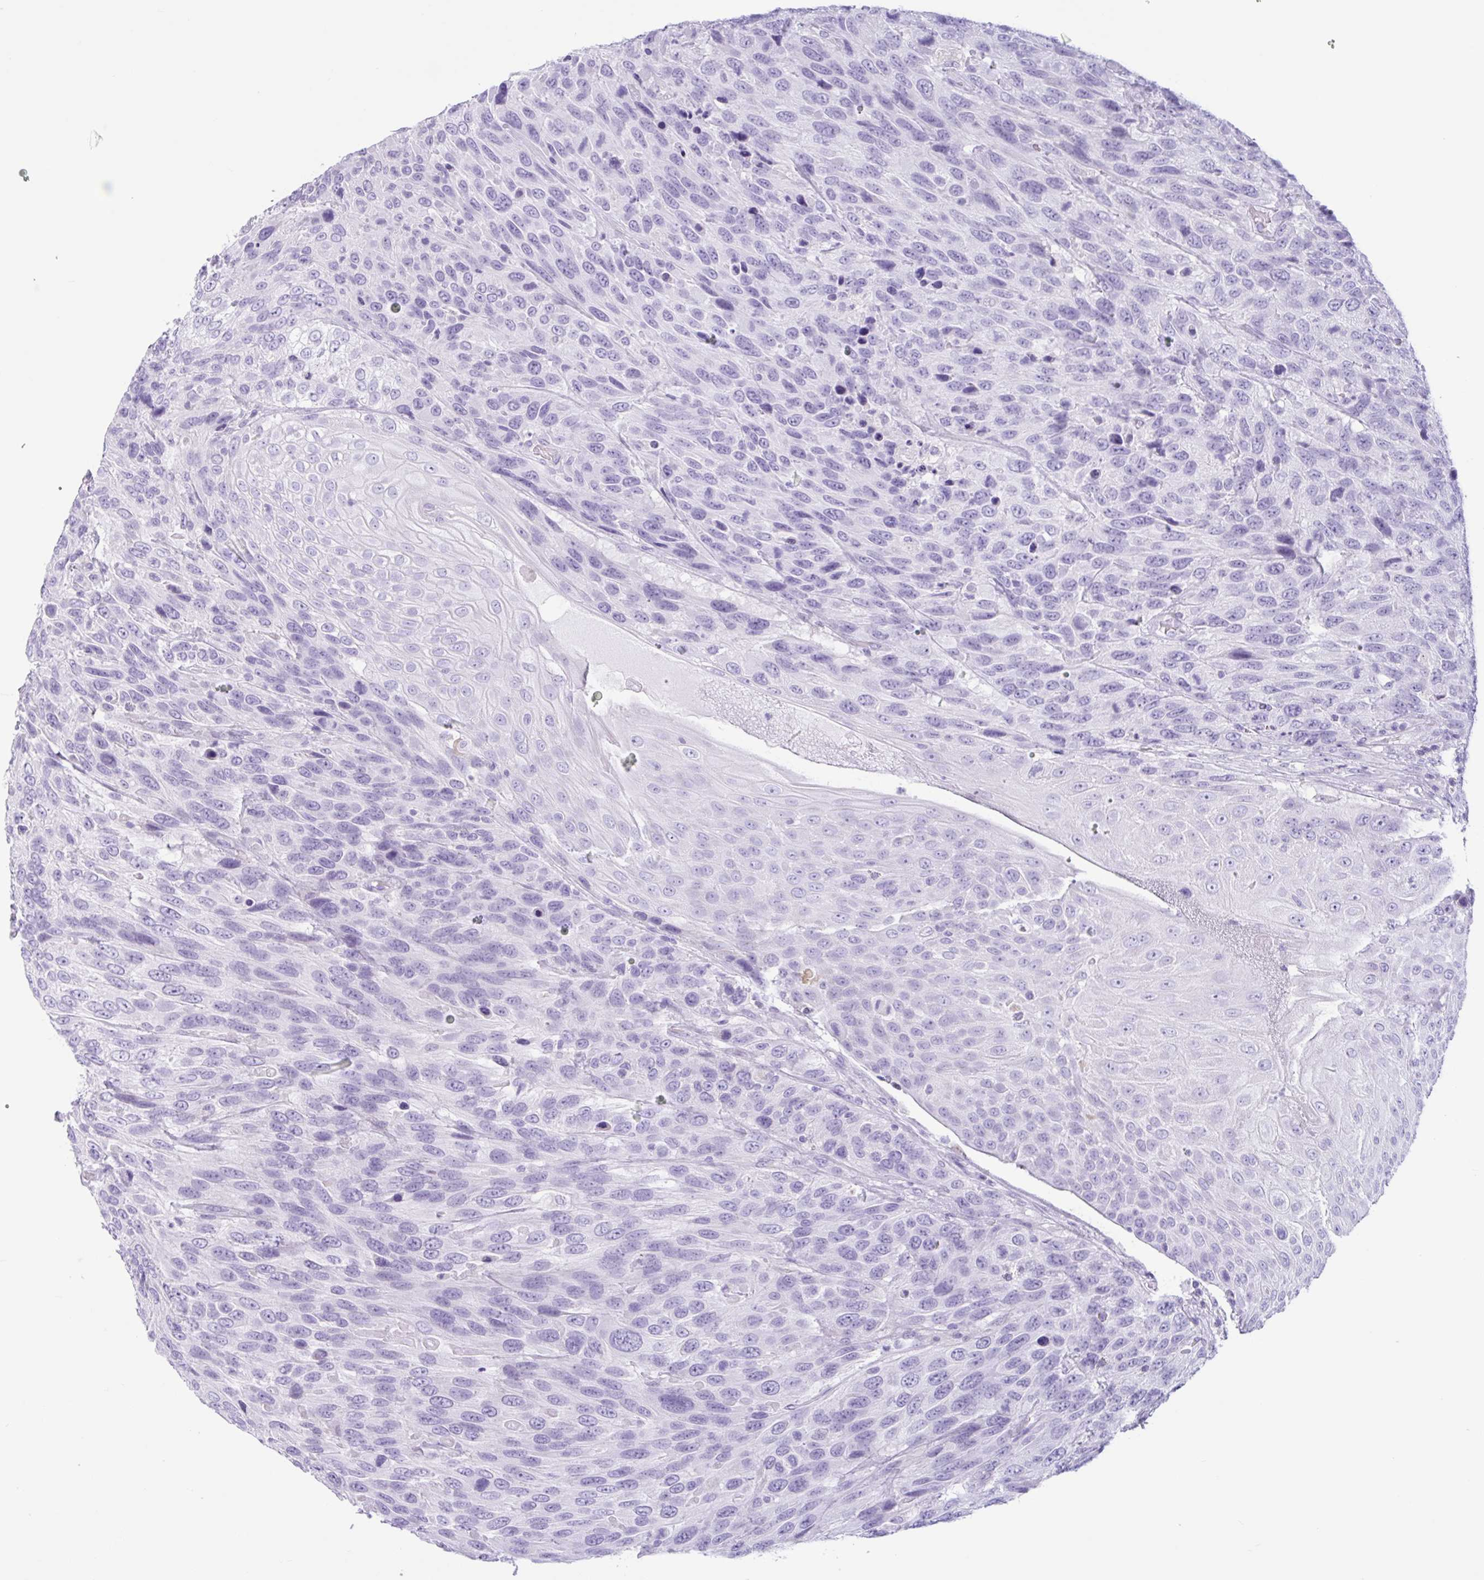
{"staining": {"intensity": "negative", "quantity": "none", "location": "none"}, "tissue": "urothelial cancer", "cell_type": "Tumor cells", "image_type": "cancer", "snomed": [{"axis": "morphology", "description": "Urothelial carcinoma, High grade"}, {"axis": "topography", "description": "Urinary bladder"}], "caption": "DAB immunohistochemical staining of high-grade urothelial carcinoma demonstrates no significant staining in tumor cells. (IHC, brightfield microscopy, high magnification).", "gene": "CTSE", "patient": {"sex": "female", "age": 70}}